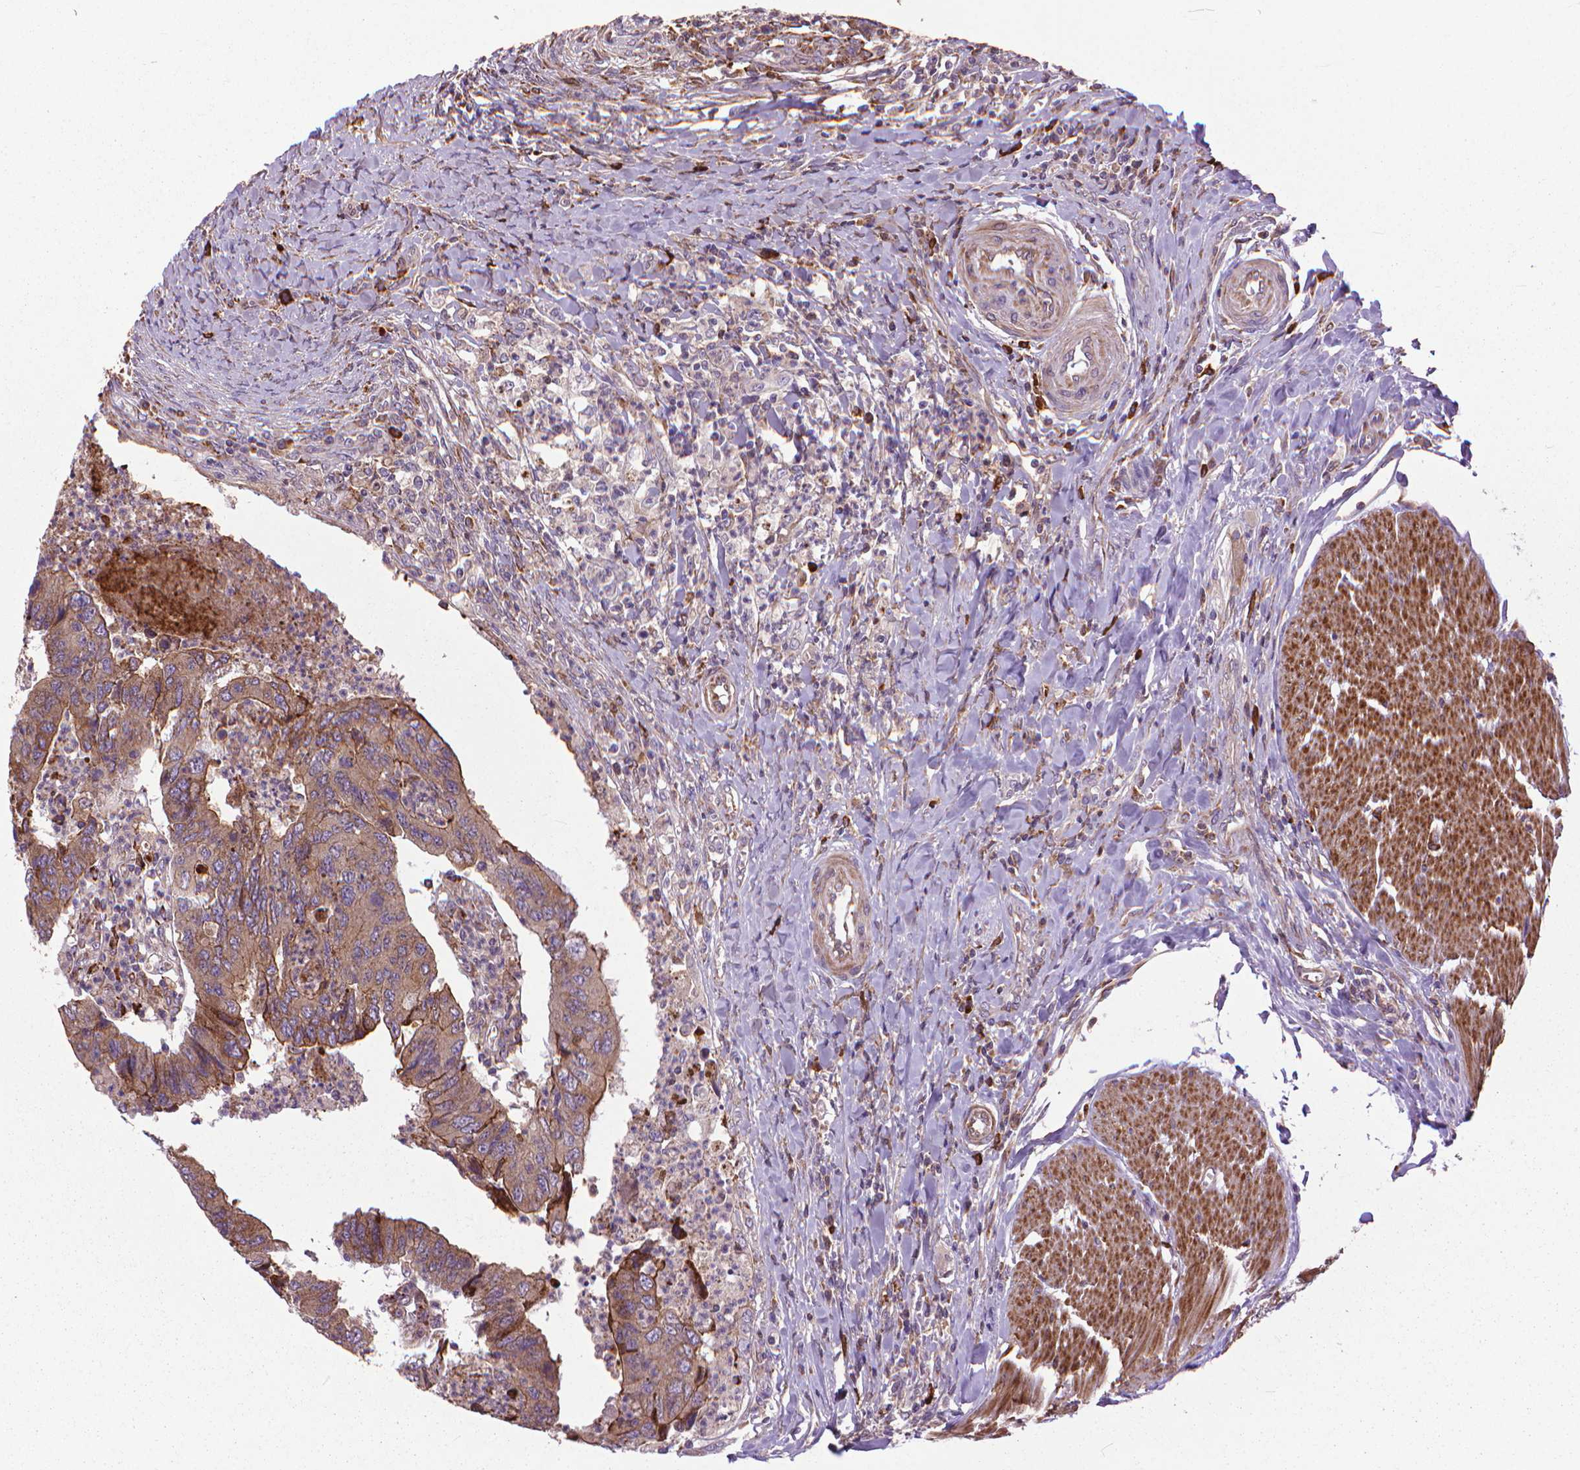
{"staining": {"intensity": "moderate", "quantity": ">75%", "location": "cytoplasmic/membranous"}, "tissue": "colorectal cancer", "cell_type": "Tumor cells", "image_type": "cancer", "snomed": [{"axis": "morphology", "description": "Adenocarcinoma, NOS"}, {"axis": "topography", "description": "Colon"}], "caption": "The immunohistochemical stain shows moderate cytoplasmic/membranous expression in tumor cells of colorectal cancer (adenocarcinoma) tissue. (Brightfield microscopy of DAB IHC at high magnification).", "gene": "MYH14", "patient": {"sex": "female", "age": 67}}